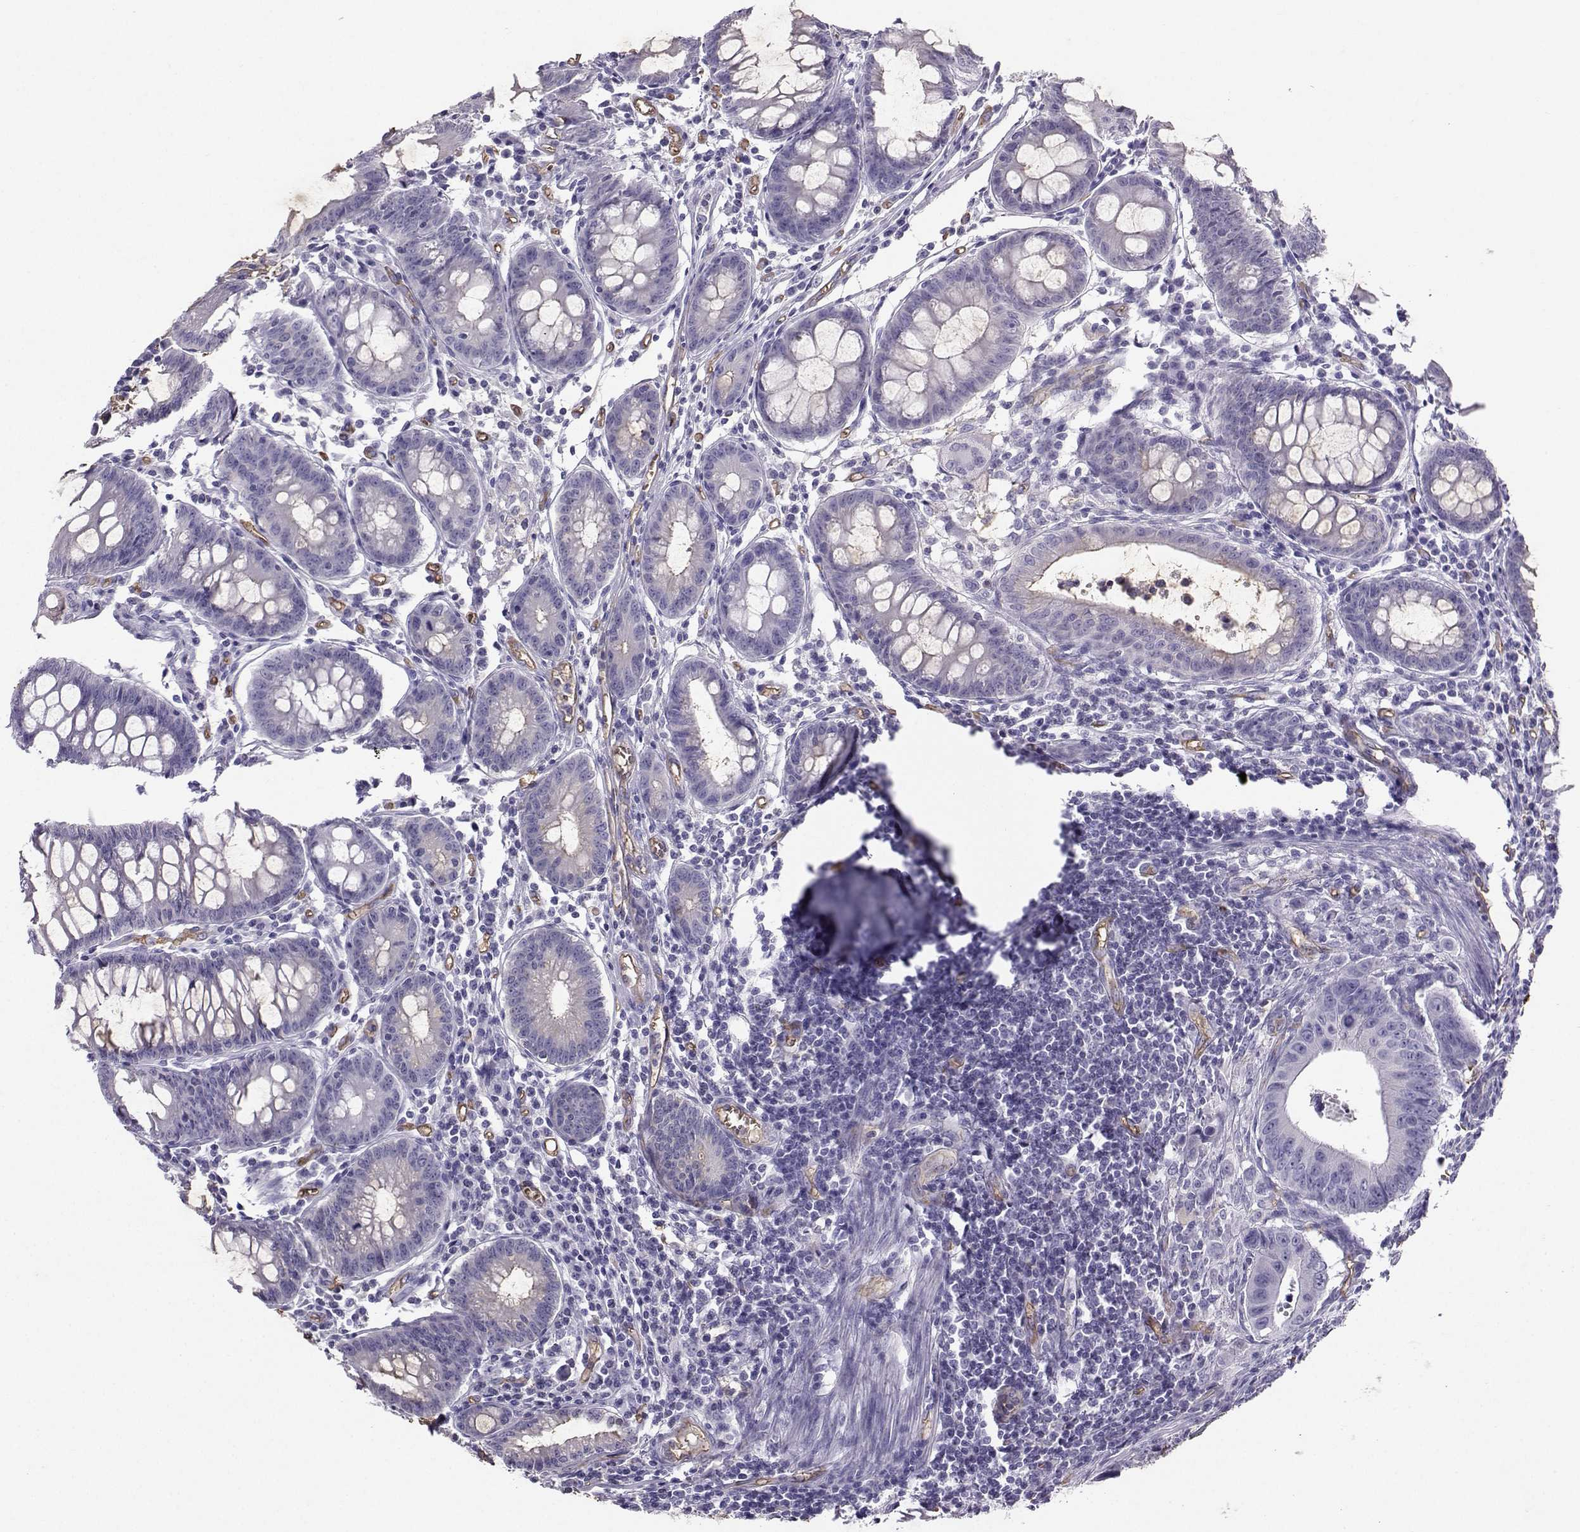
{"staining": {"intensity": "weak", "quantity": "25%-75%", "location": "cytoplasmic/membranous"}, "tissue": "colorectal cancer", "cell_type": "Tumor cells", "image_type": "cancer", "snomed": [{"axis": "morphology", "description": "Adenocarcinoma, NOS"}, {"axis": "topography", "description": "Colon"}], "caption": "A high-resolution image shows immunohistochemistry staining of colorectal cancer, which shows weak cytoplasmic/membranous staining in about 25%-75% of tumor cells. The staining was performed using DAB (3,3'-diaminobenzidine), with brown indicating positive protein expression. Nuclei are stained blue with hematoxylin.", "gene": "CLUL1", "patient": {"sex": "female", "age": 87}}